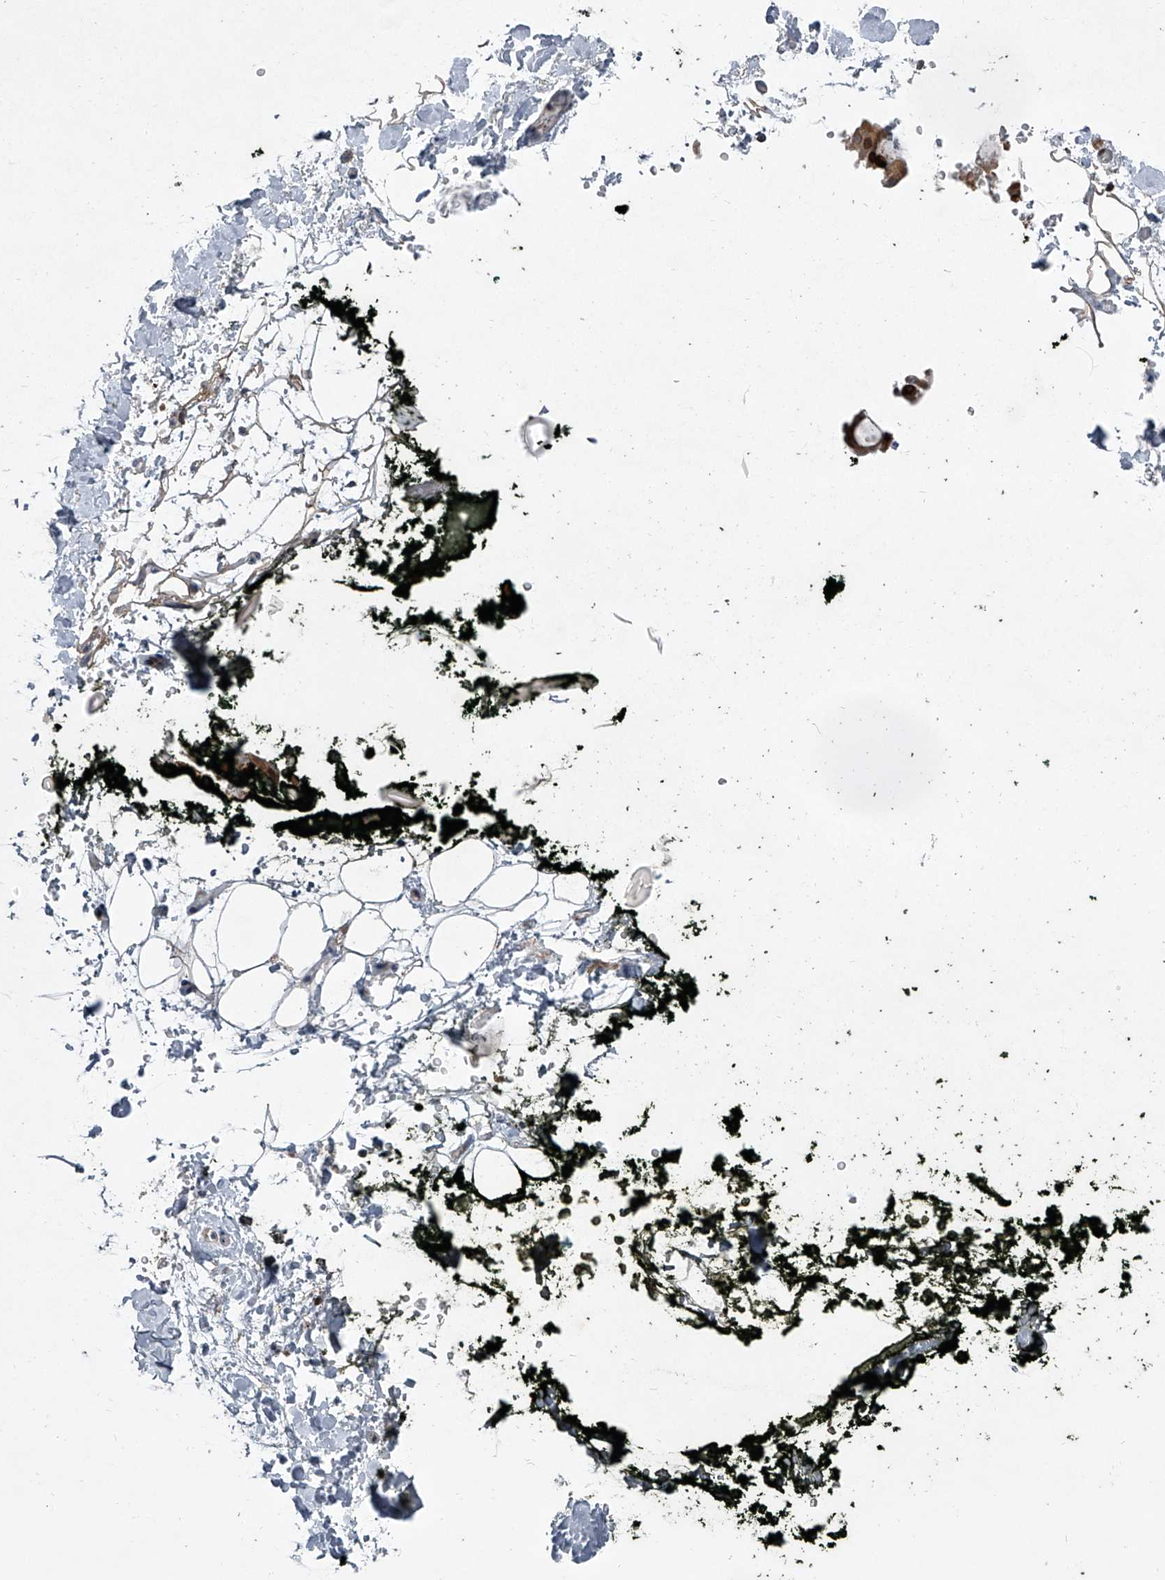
{"staining": {"intensity": "weak", "quantity": ">75%", "location": "cytoplasmic/membranous"}, "tissue": "adipose tissue", "cell_type": "Adipocytes", "image_type": "normal", "snomed": [{"axis": "morphology", "description": "Normal tissue, NOS"}, {"axis": "morphology", "description": "Adenocarcinoma, NOS"}, {"axis": "topography", "description": "Pancreas"}, {"axis": "topography", "description": "Peripheral nerve tissue"}], "caption": "Adipocytes reveal low levels of weak cytoplasmic/membranous positivity in approximately >75% of cells in unremarkable adipose tissue. (DAB (3,3'-diaminobenzidine) = brown stain, brightfield microscopy at high magnification).", "gene": "STRADA", "patient": {"sex": "male", "age": 59}}